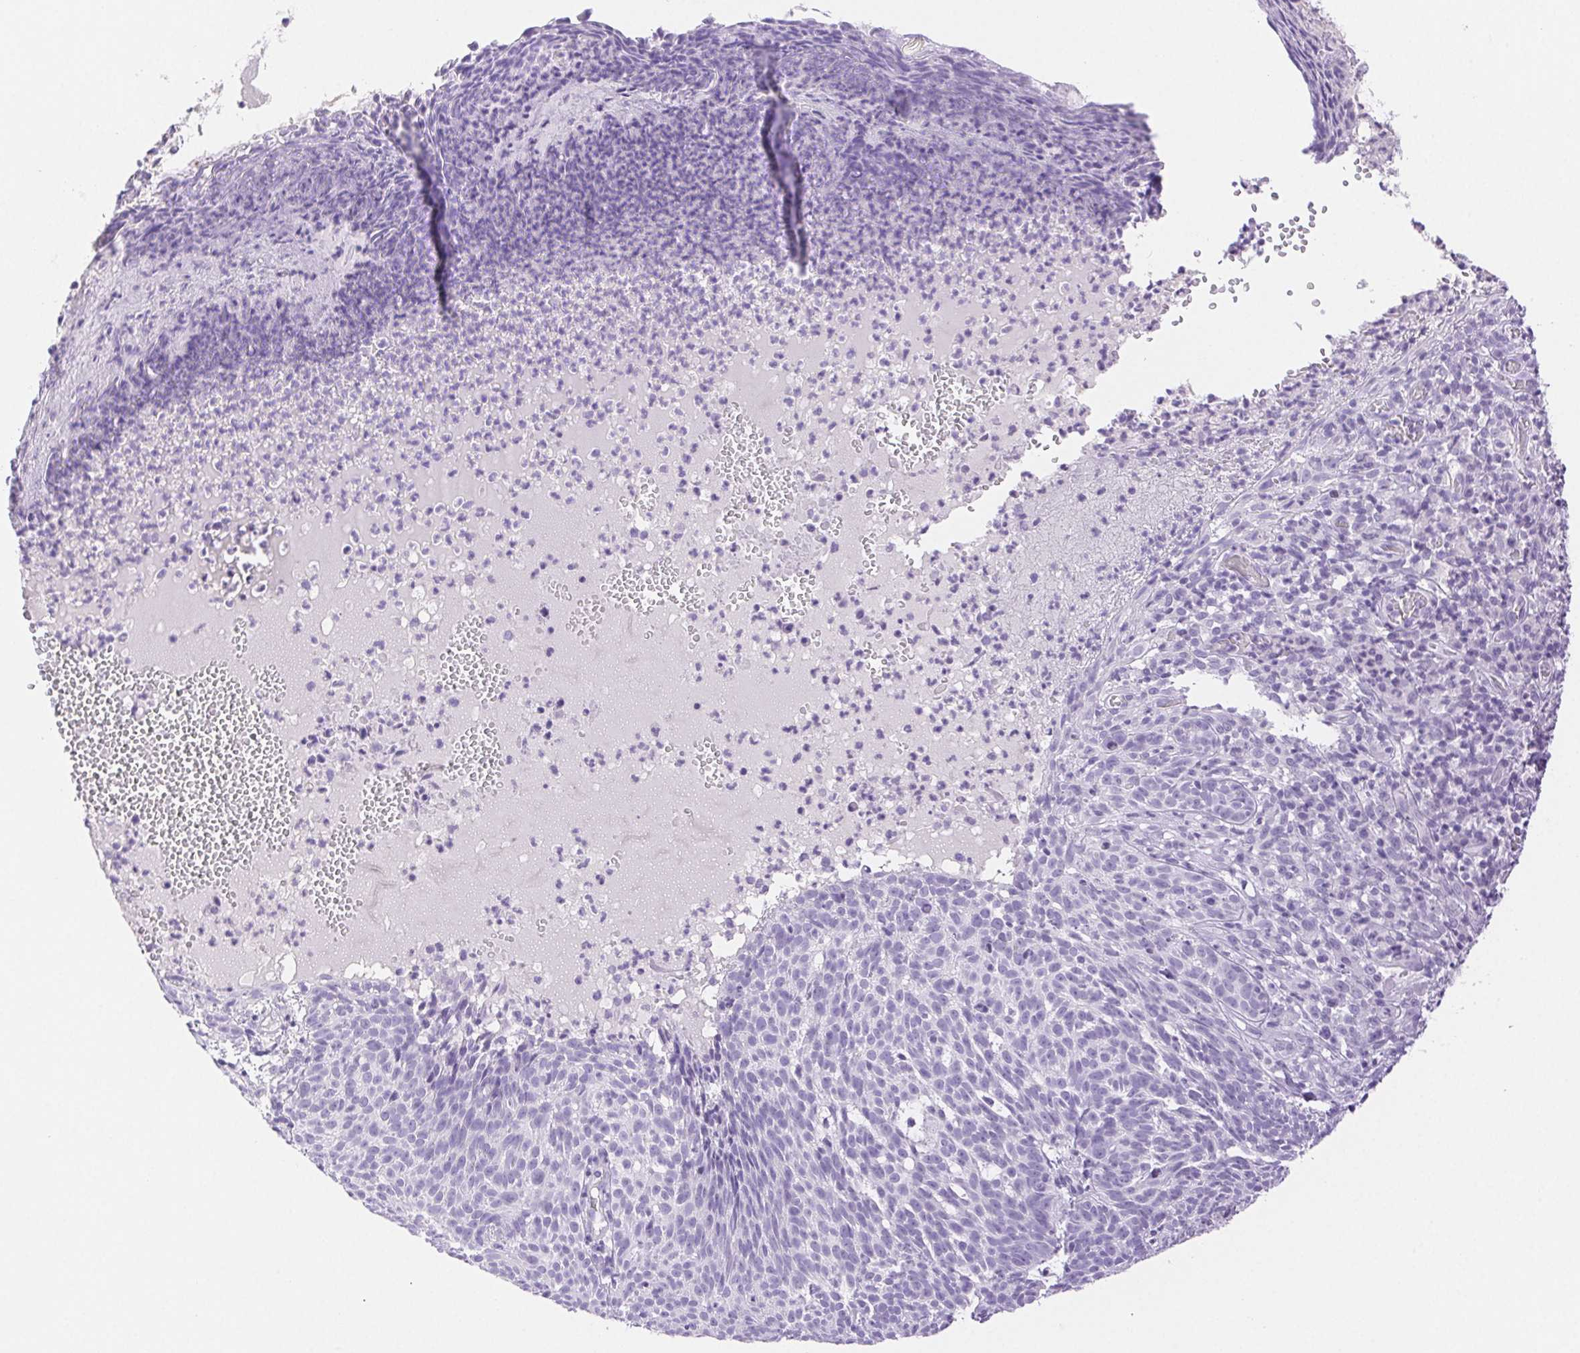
{"staining": {"intensity": "negative", "quantity": "none", "location": "none"}, "tissue": "skin cancer", "cell_type": "Tumor cells", "image_type": "cancer", "snomed": [{"axis": "morphology", "description": "Basal cell carcinoma"}, {"axis": "topography", "description": "Skin"}], "caption": "IHC image of neoplastic tissue: human basal cell carcinoma (skin) stained with DAB (3,3'-diaminobenzidine) reveals no significant protein expression in tumor cells. Brightfield microscopy of IHC stained with DAB (3,3'-diaminobenzidine) (brown) and hematoxylin (blue), captured at high magnification.", "gene": "SPACA4", "patient": {"sex": "male", "age": 90}}